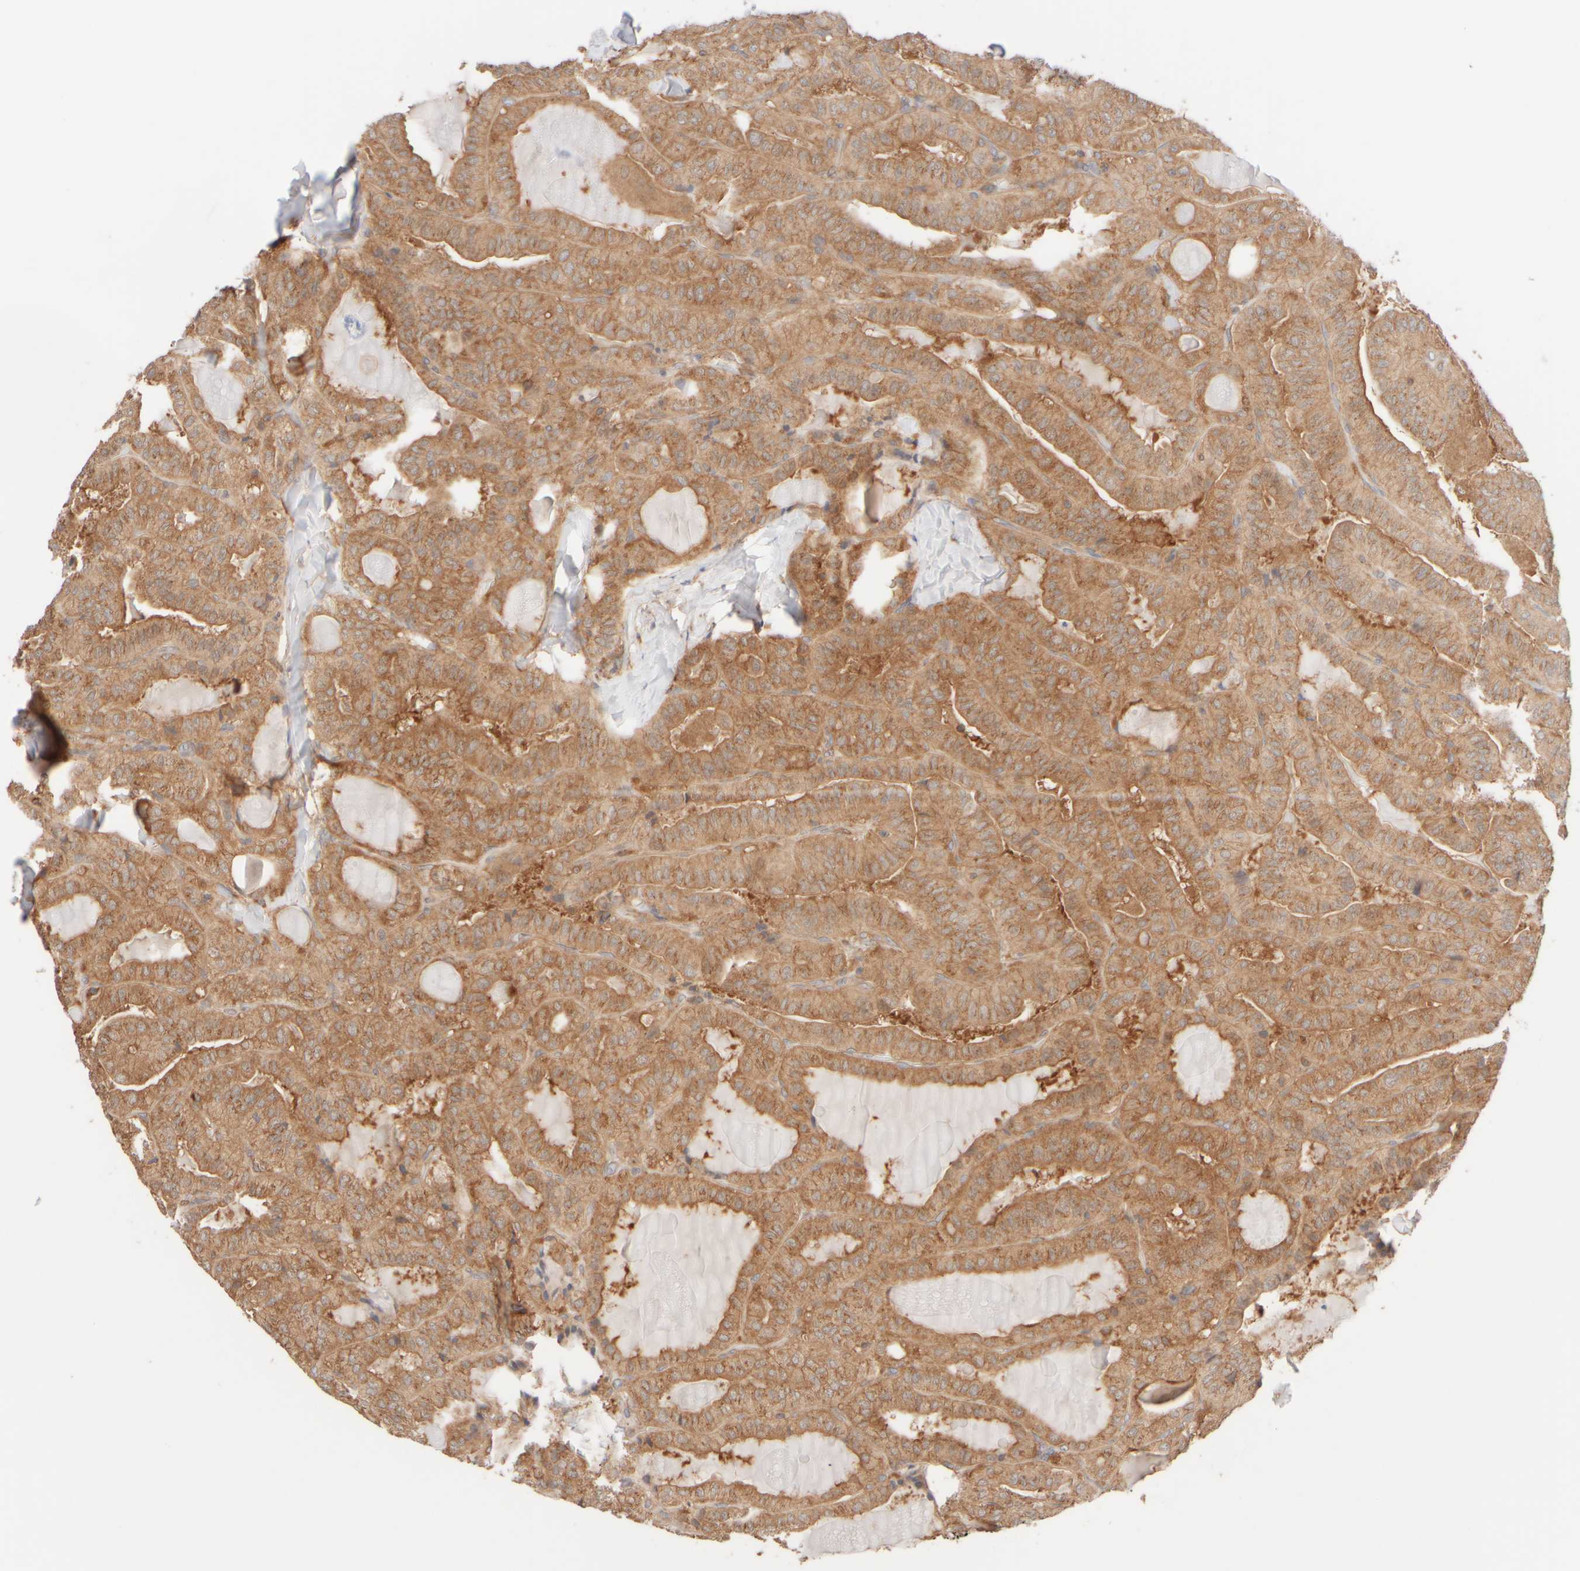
{"staining": {"intensity": "moderate", "quantity": ">75%", "location": "cytoplasmic/membranous"}, "tissue": "thyroid cancer", "cell_type": "Tumor cells", "image_type": "cancer", "snomed": [{"axis": "morphology", "description": "Papillary adenocarcinoma, NOS"}, {"axis": "topography", "description": "Thyroid gland"}], "caption": "Protein staining displays moderate cytoplasmic/membranous positivity in approximately >75% of tumor cells in thyroid papillary adenocarcinoma.", "gene": "RABEP1", "patient": {"sex": "male", "age": 77}}